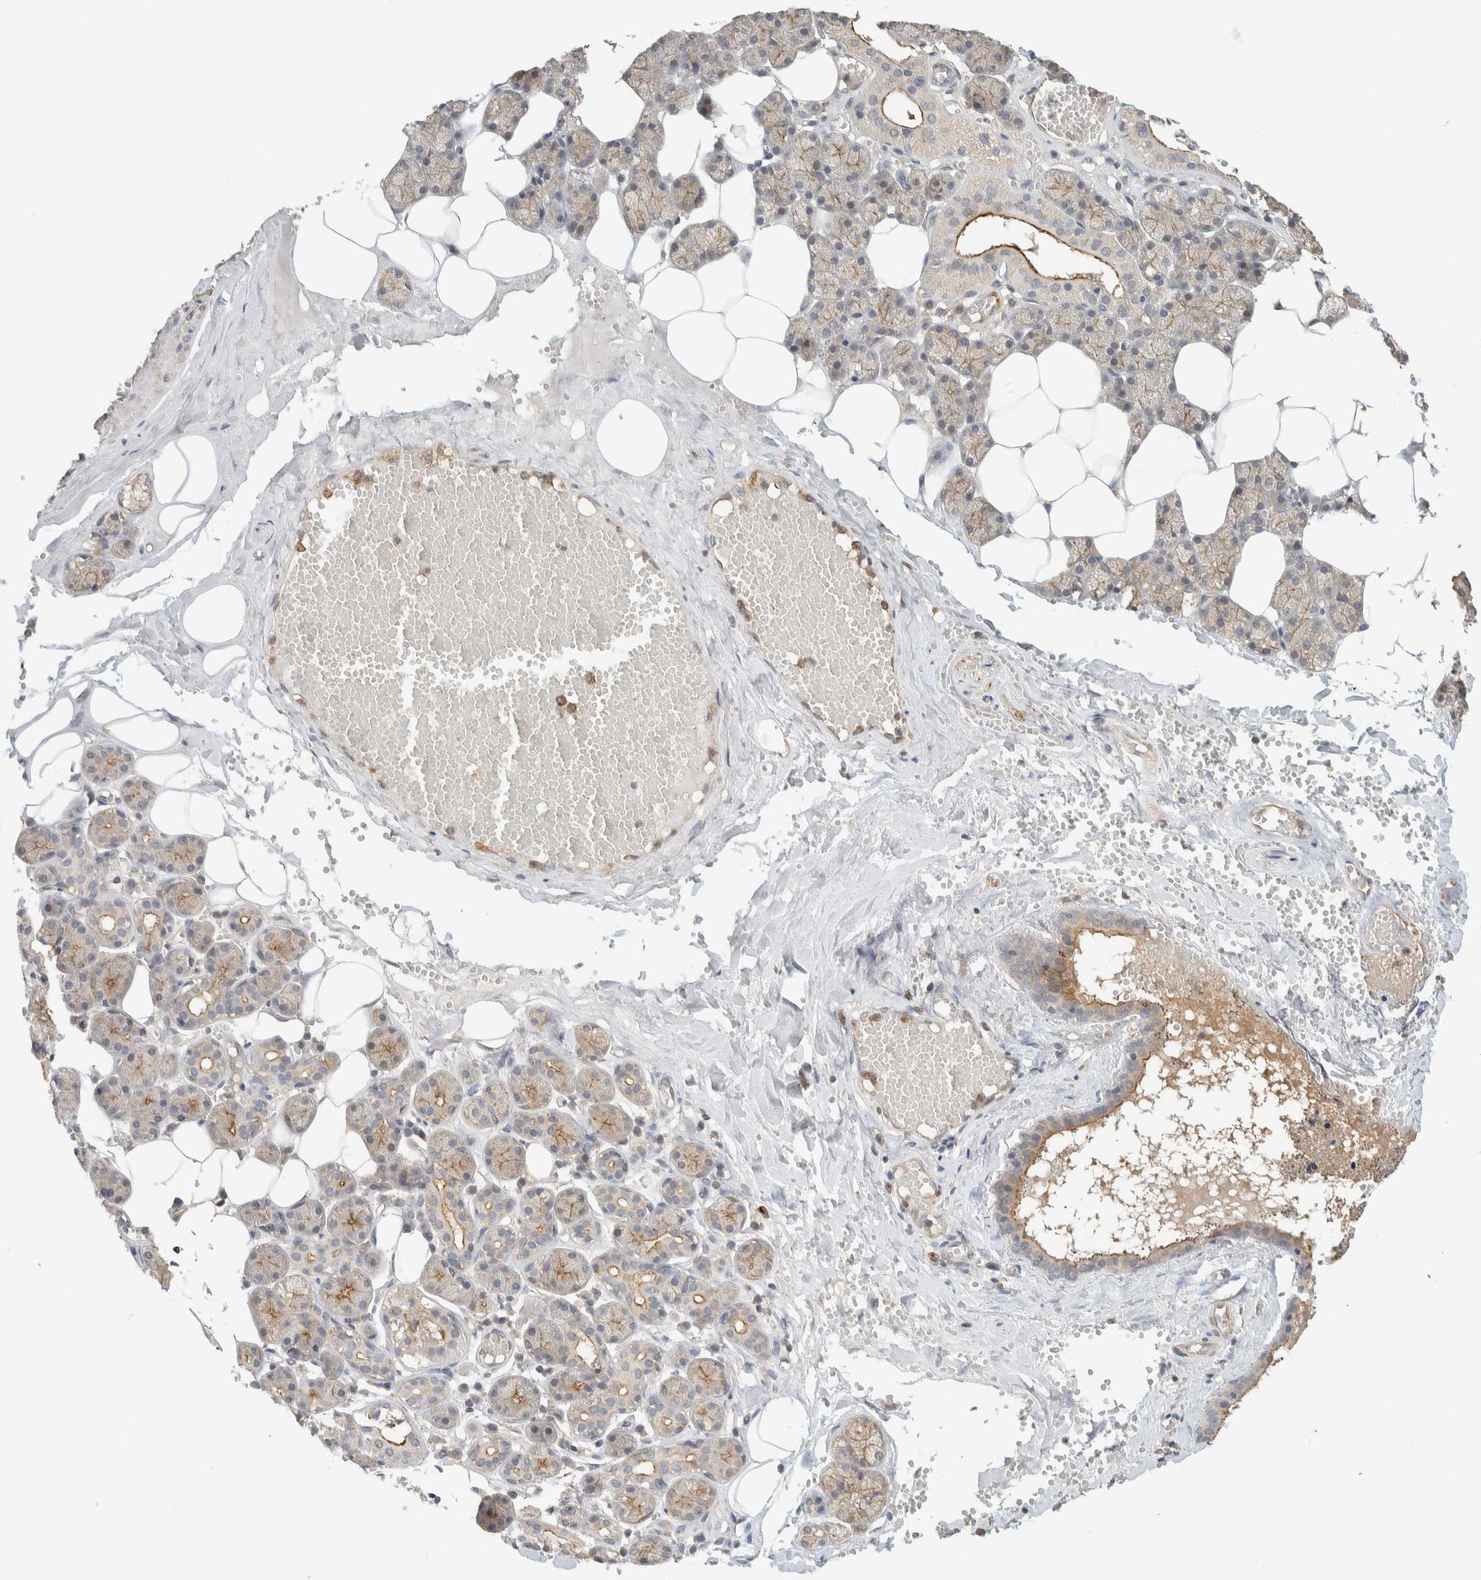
{"staining": {"intensity": "moderate", "quantity": "25%-75%", "location": "cytoplasmic/membranous"}, "tissue": "salivary gland", "cell_type": "Glandular cells", "image_type": "normal", "snomed": [{"axis": "morphology", "description": "Normal tissue, NOS"}, {"axis": "topography", "description": "Salivary gland"}], "caption": "This micrograph displays immunohistochemistry (IHC) staining of normal human salivary gland, with medium moderate cytoplasmic/membranous positivity in approximately 25%-75% of glandular cells.", "gene": "RAB11FIP1", "patient": {"sex": "male", "age": 62}}